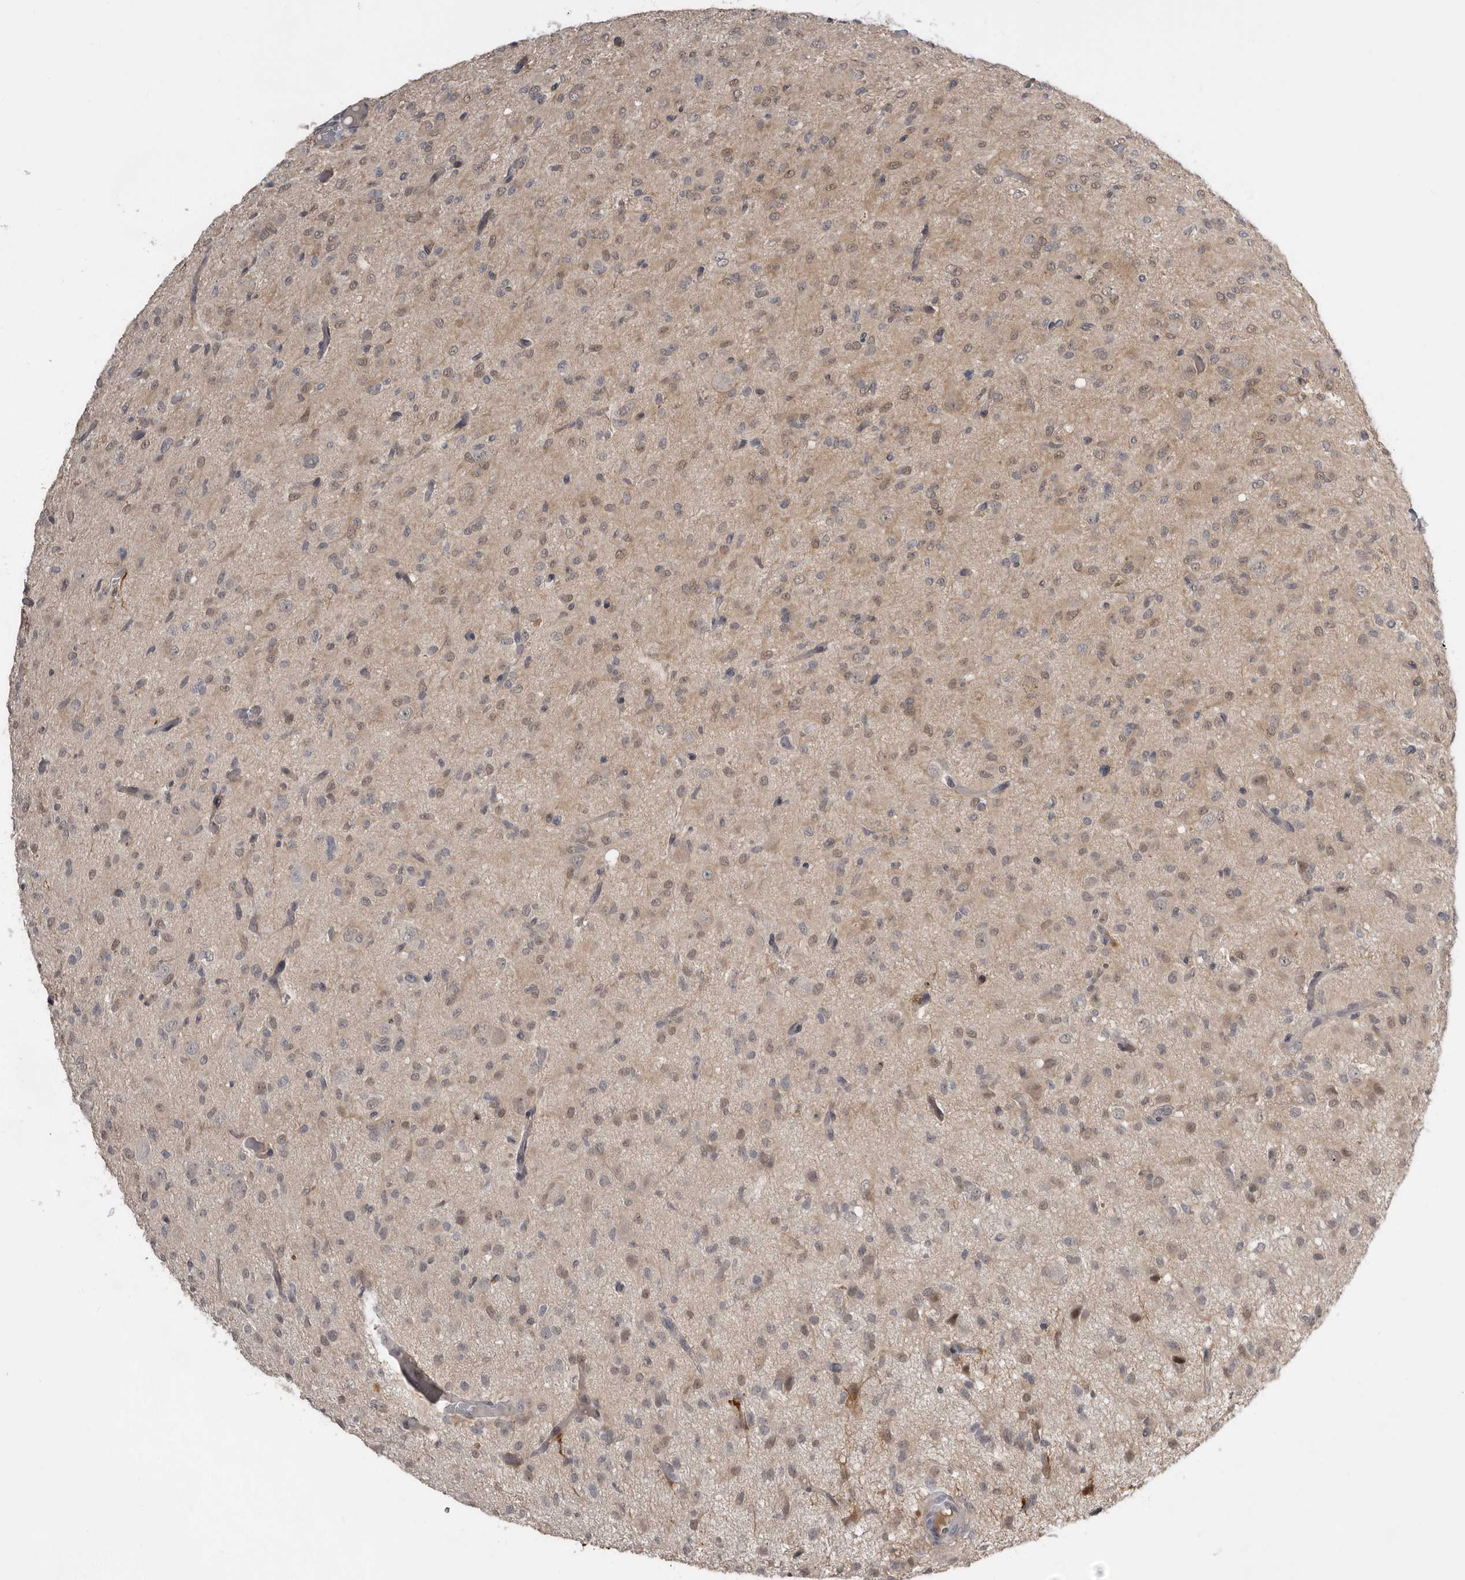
{"staining": {"intensity": "weak", "quantity": "25%-75%", "location": "nuclear"}, "tissue": "glioma", "cell_type": "Tumor cells", "image_type": "cancer", "snomed": [{"axis": "morphology", "description": "Glioma, malignant, High grade"}, {"axis": "topography", "description": "Brain"}], "caption": "Immunohistochemistry (IHC) (DAB (3,3'-diaminobenzidine)) staining of human malignant glioma (high-grade) demonstrates weak nuclear protein staining in approximately 25%-75% of tumor cells. Ihc stains the protein of interest in brown and the nuclei are stained blue.", "gene": "RBKS", "patient": {"sex": "female", "age": 59}}